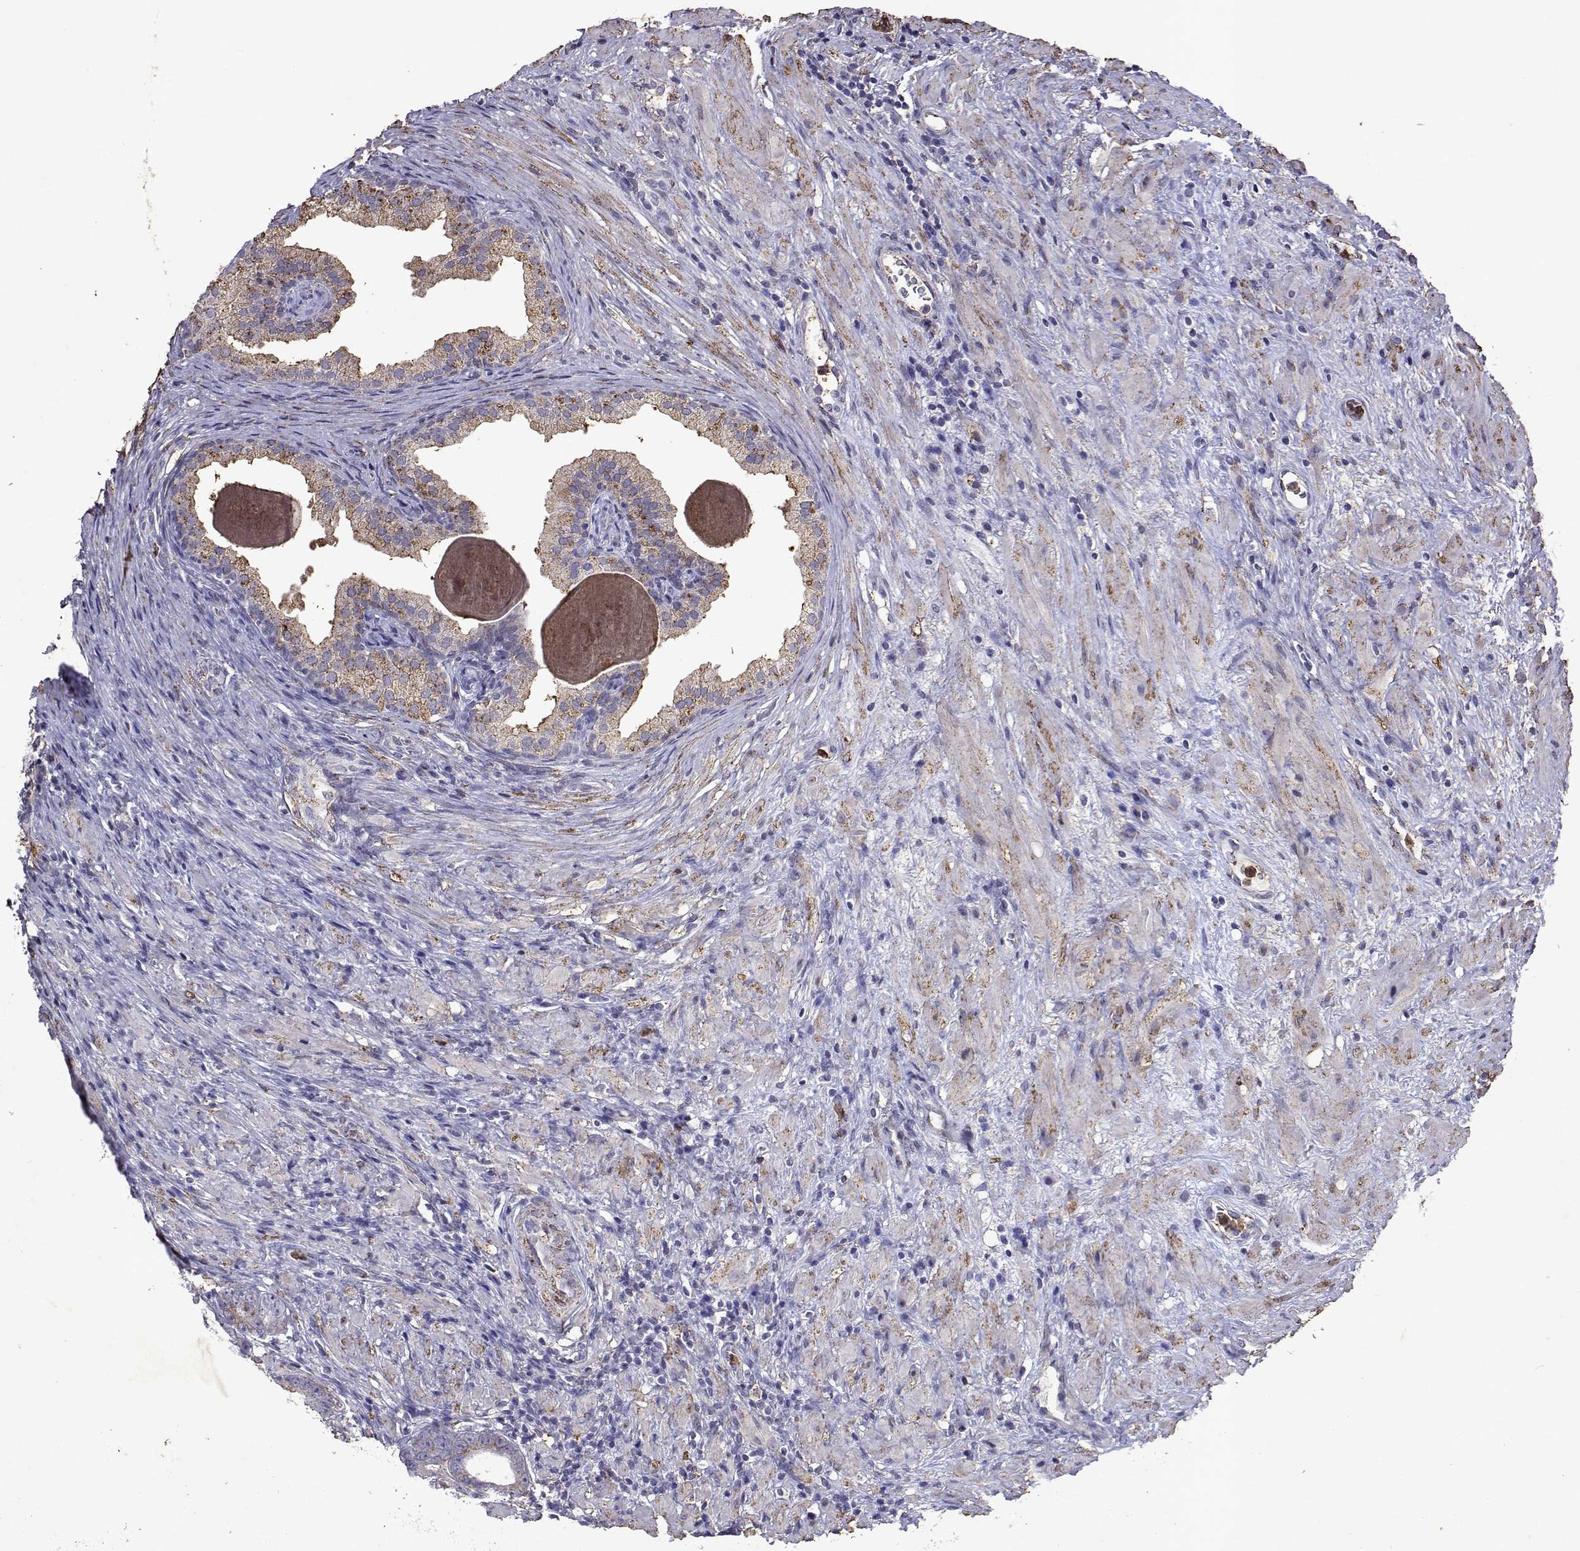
{"staining": {"intensity": "weak", "quantity": "<25%", "location": "cytoplasmic/membranous"}, "tissue": "prostate cancer", "cell_type": "Tumor cells", "image_type": "cancer", "snomed": [{"axis": "morphology", "description": "Adenocarcinoma, Low grade"}, {"axis": "topography", "description": "Prostate and seminal vesicle, NOS"}], "caption": "Prostate low-grade adenocarcinoma was stained to show a protein in brown. There is no significant positivity in tumor cells. (DAB (3,3'-diaminobenzidine) IHC visualized using brightfield microscopy, high magnification).", "gene": "DUSP28", "patient": {"sex": "male", "age": 71}}